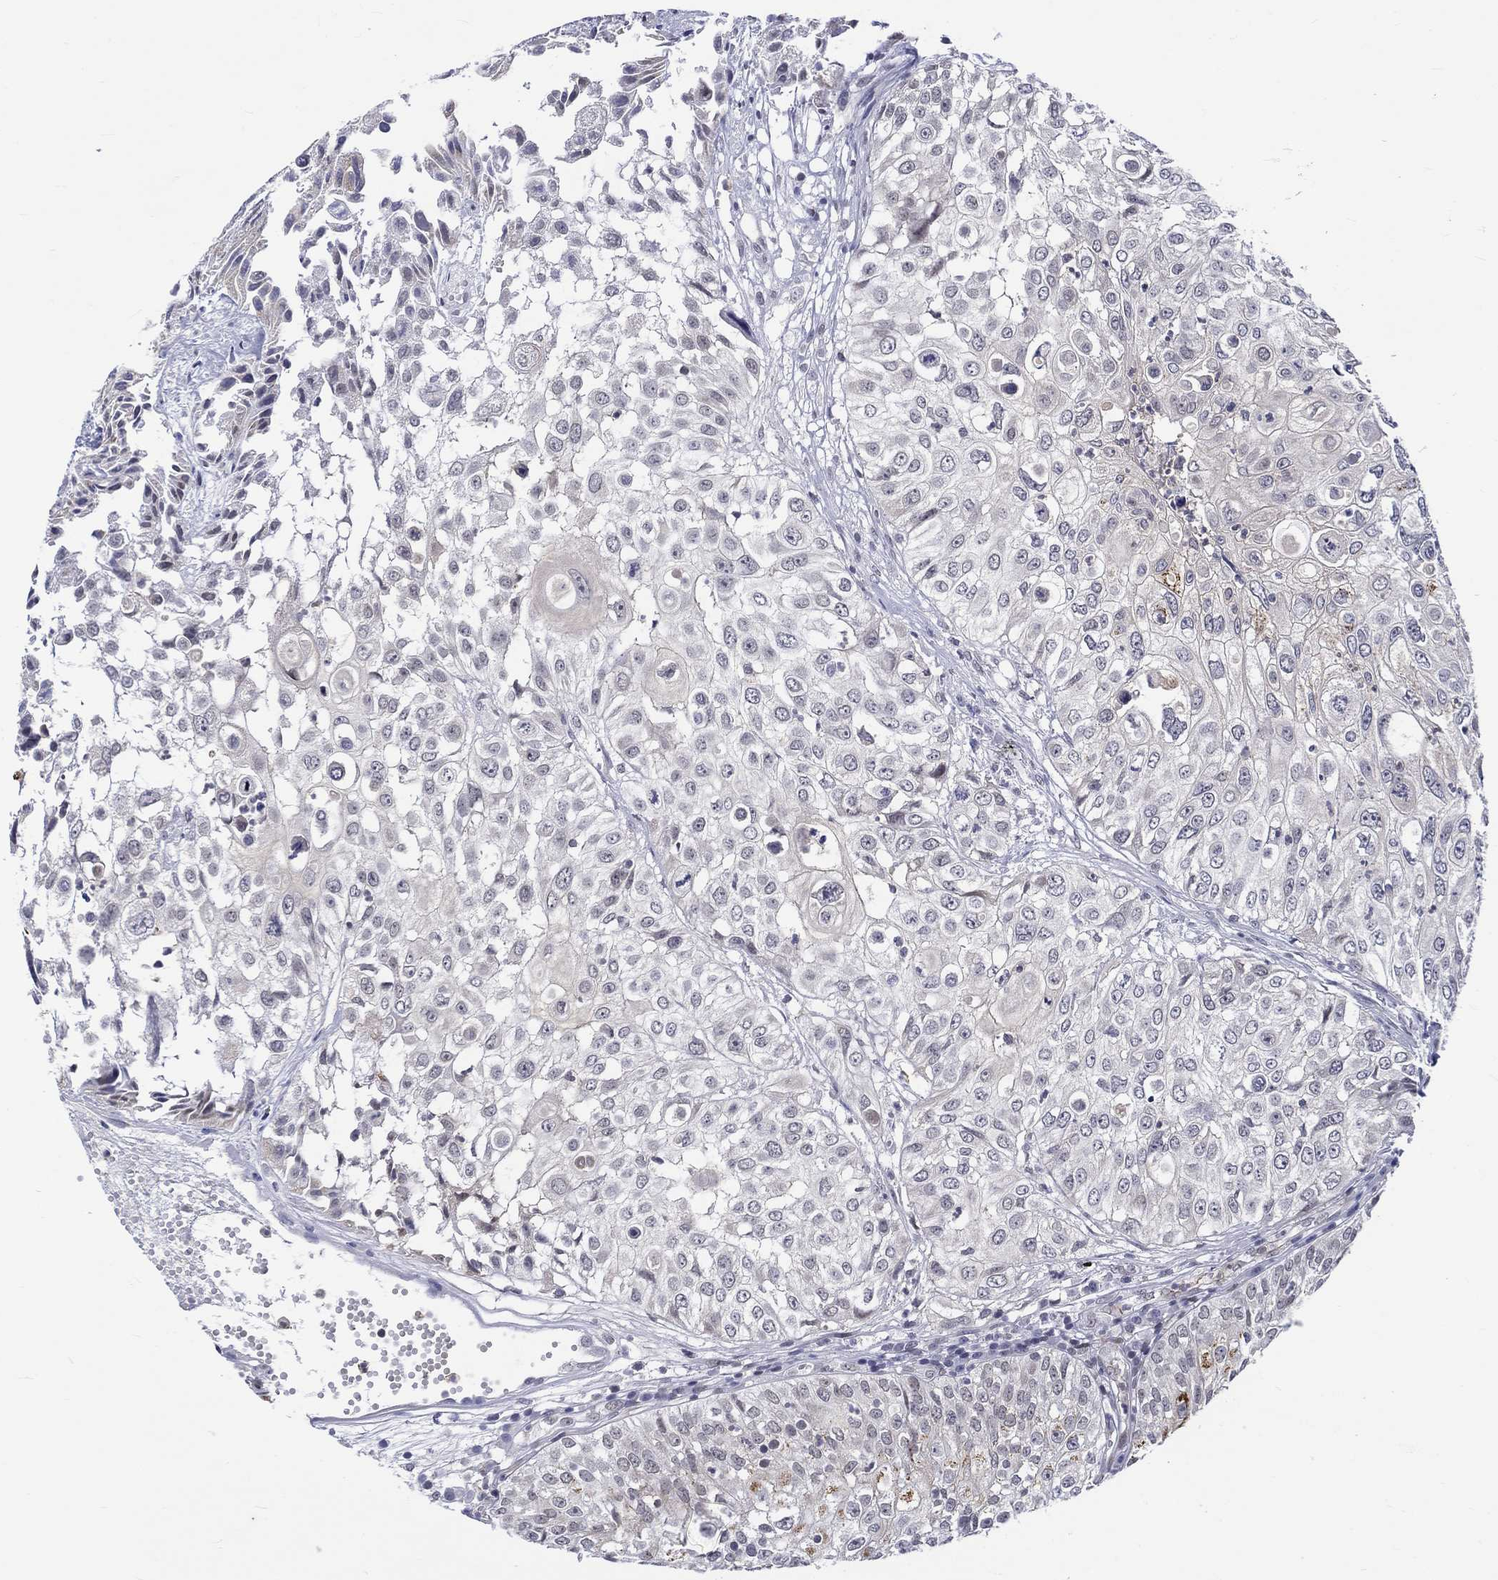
{"staining": {"intensity": "negative", "quantity": "none", "location": "none"}, "tissue": "urothelial cancer", "cell_type": "Tumor cells", "image_type": "cancer", "snomed": [{"axis": "morphology", "description": "Urothelial carcinoma, High grade"}, {"axis": "topography", "description": "Urinary bladder"}], "caption": "Tumor cells show no significant protein positivity in urothelial carcinoma (high-grade). Nuclei are stained in blue.", "gene": "ST6GALNAC1", "patient": {"sex": "female", "age": 79}}